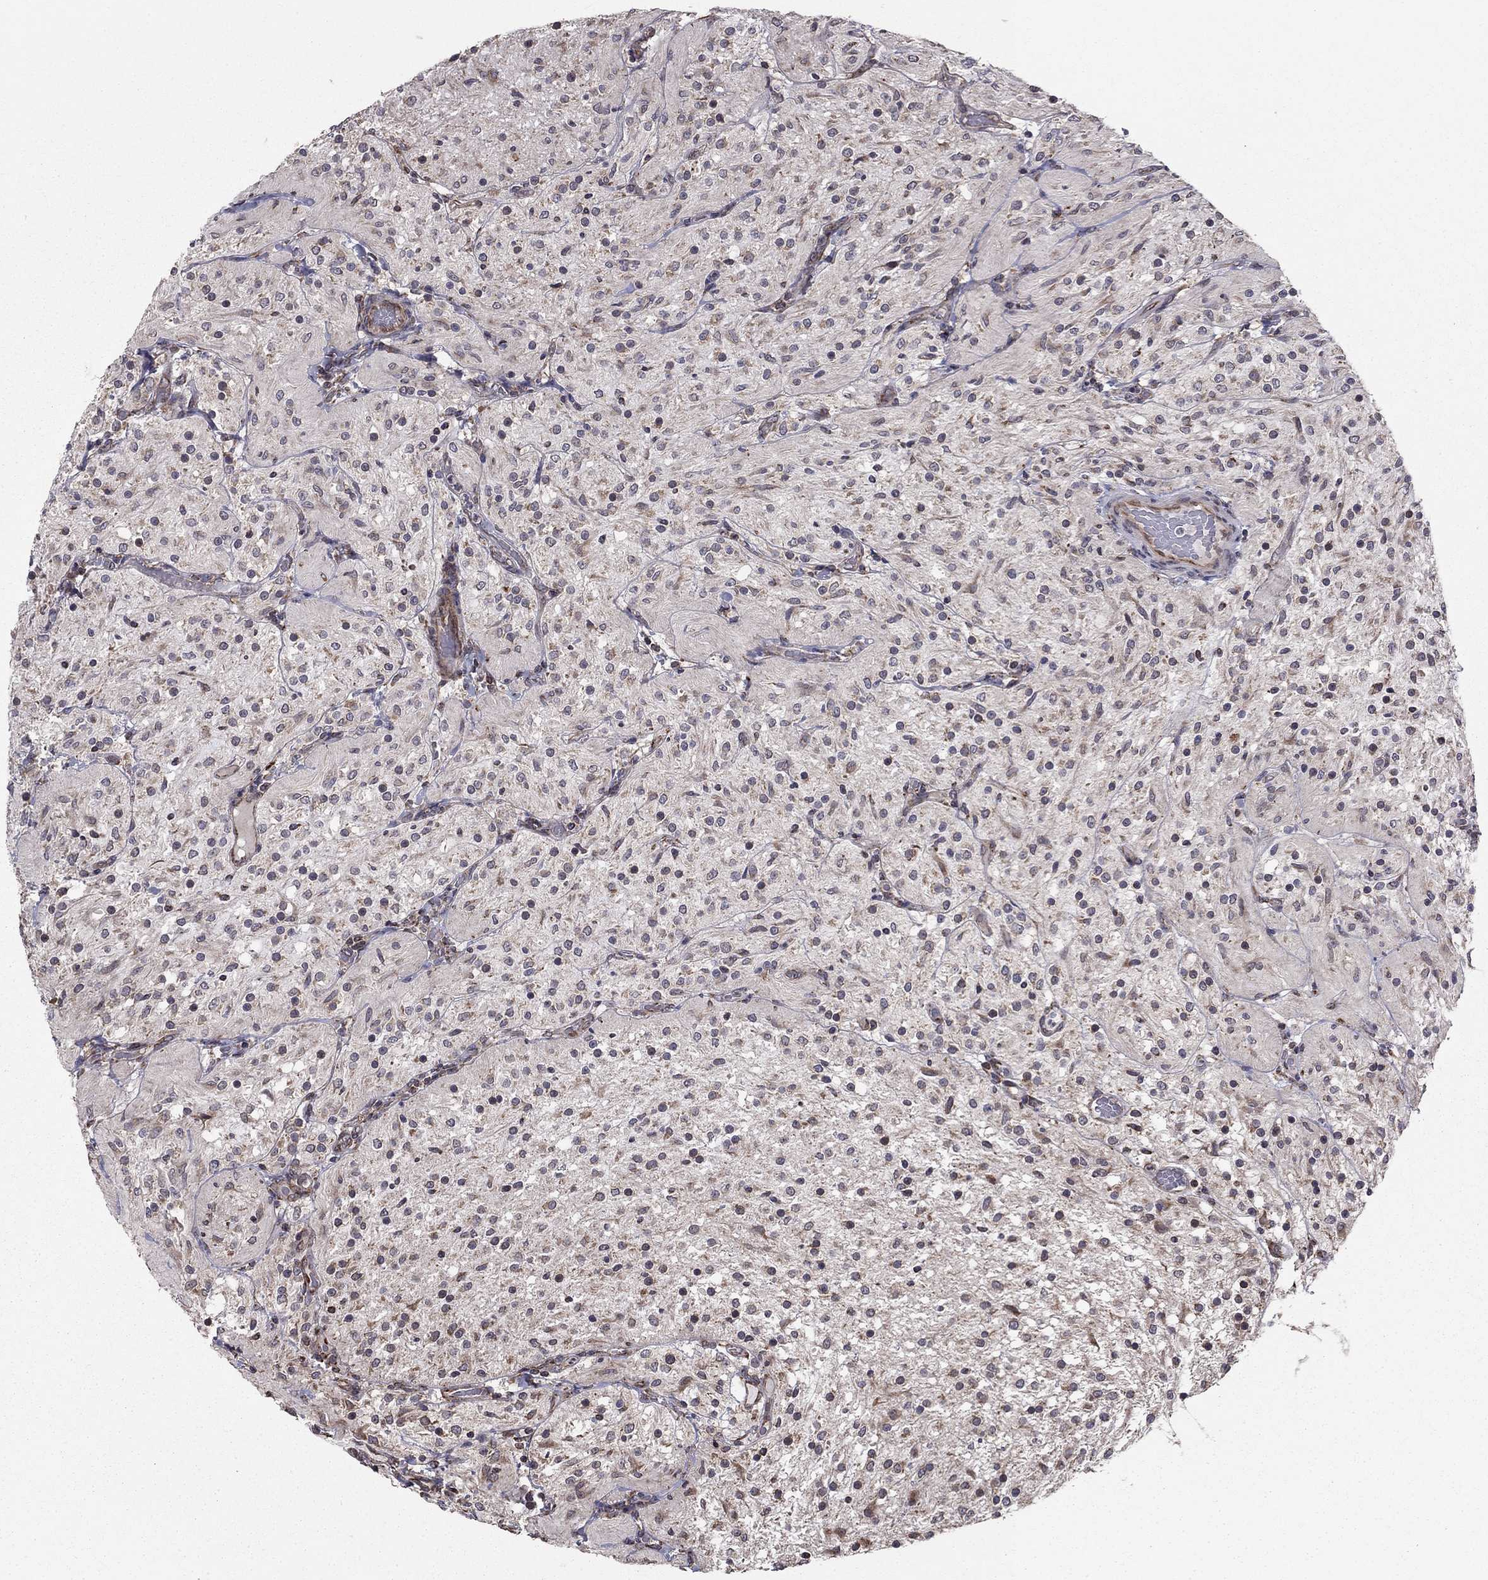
{"staining": {"intensity": "negative", "quantity": "none", "location": "none"}, "tissue": "glioma", "cell_type": "Tumor cells", "image_type": "cancer", "snomed": [{"axis": "morphology", "description": "Glioma, malignant, Low grade"}, {"axis": "topography", "description": "Brain"}], "caption": "This is an immunohistochemistry photomicrograph of malignant glioma (low-grade). There is no staining in tumor cells.", "gene": "NKIRAS1", "patient": {"sex": "male", "age": 3}}